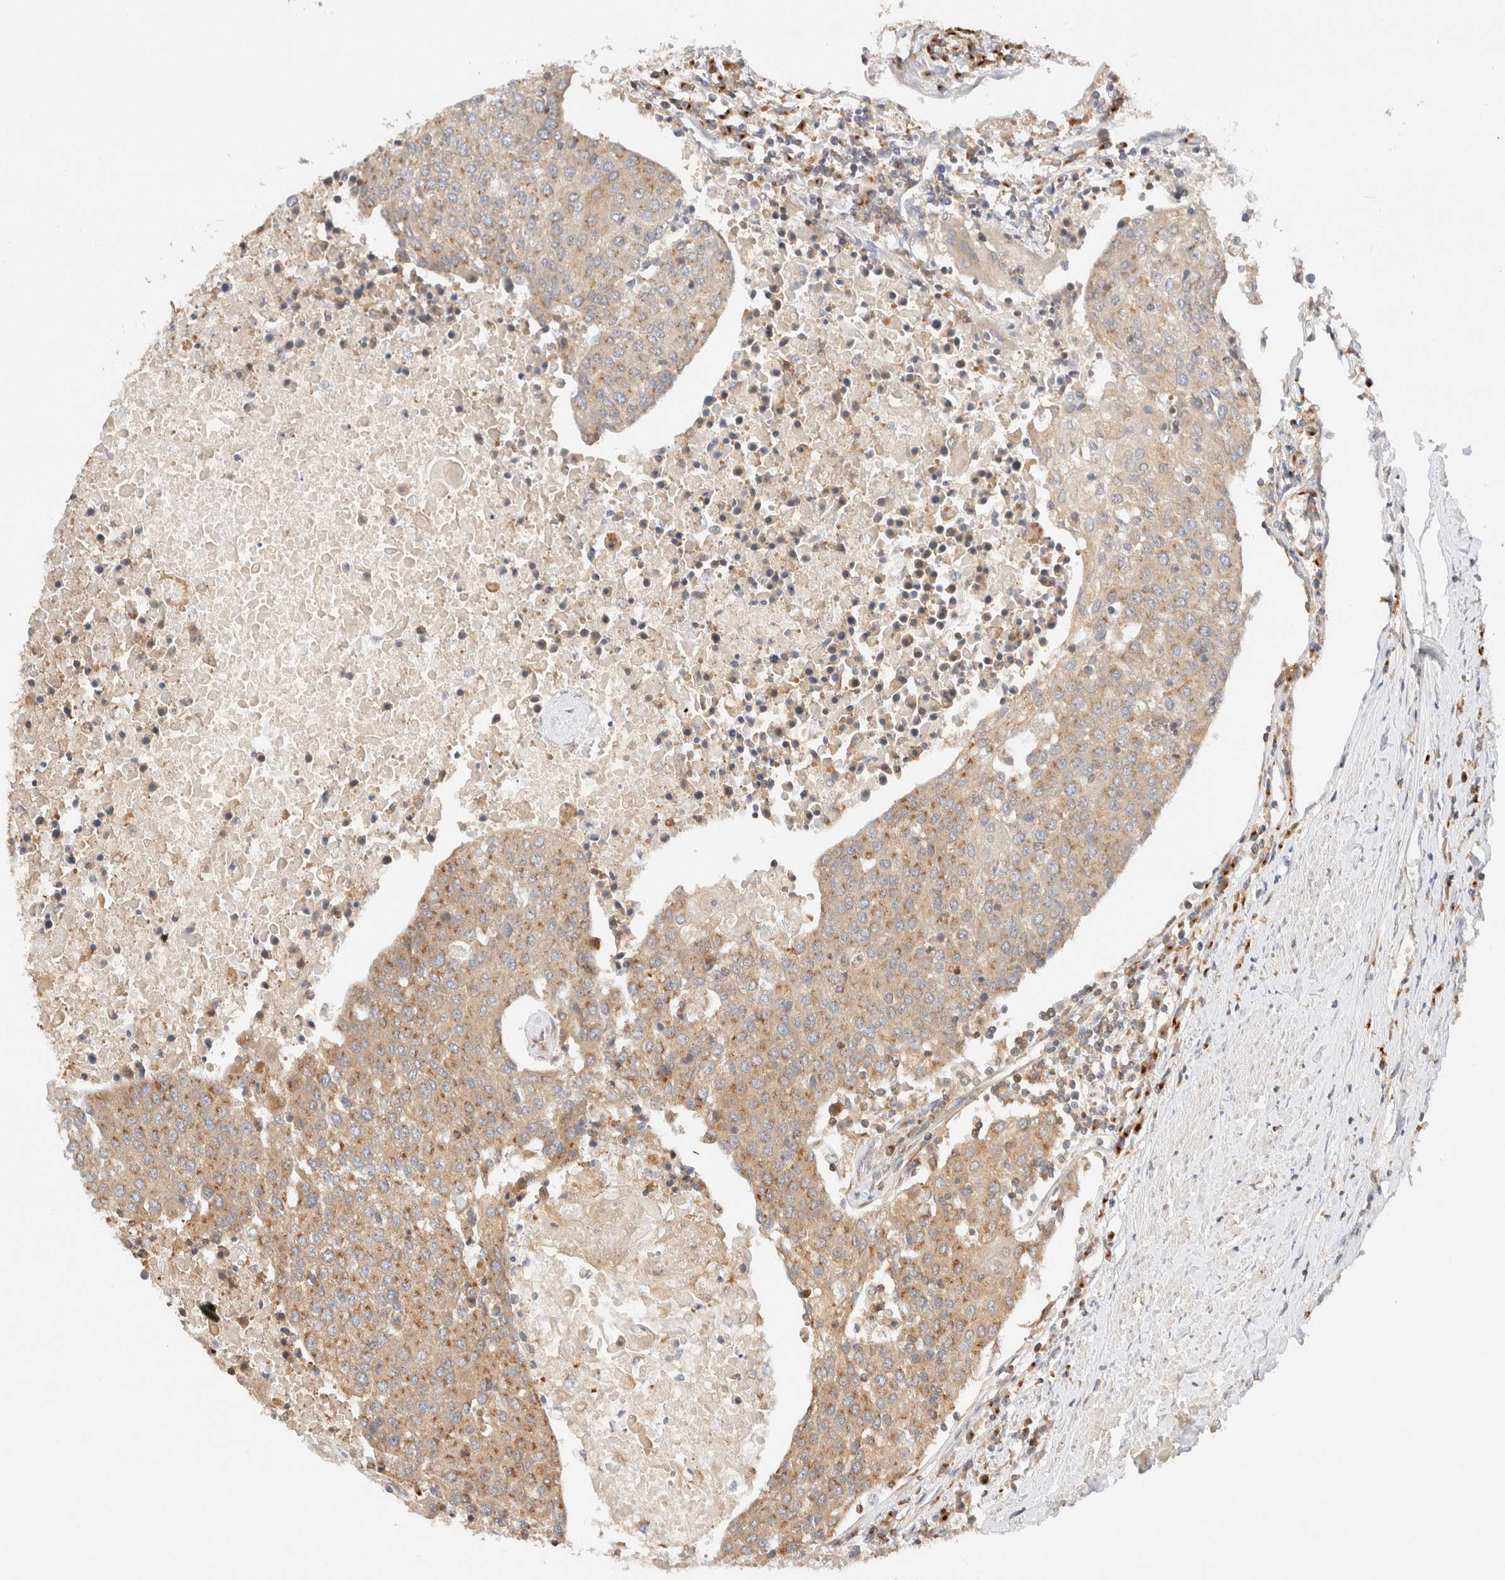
{"staining": {"intensity": "moderate", "quantity": ">75%", "location": "cytoplasmic/membranous"}, "tissue": "urothelial cancer", "cell_type": "Tumor cells", "image_type": "cancer", "snomed": [{"axis": "morphology", "description": "Urothelial carcinoma, High grade"}, {"axis": "topography", "description": "Urinary bladder"}], "caption": "Urothelial cancer stained with immunohistochemistry shows moderate cytoplasmic/membranous staining in about >75% of tumor cells.", "gene": "RABEP1", "patient": {"sex": "female", "age": 85}}